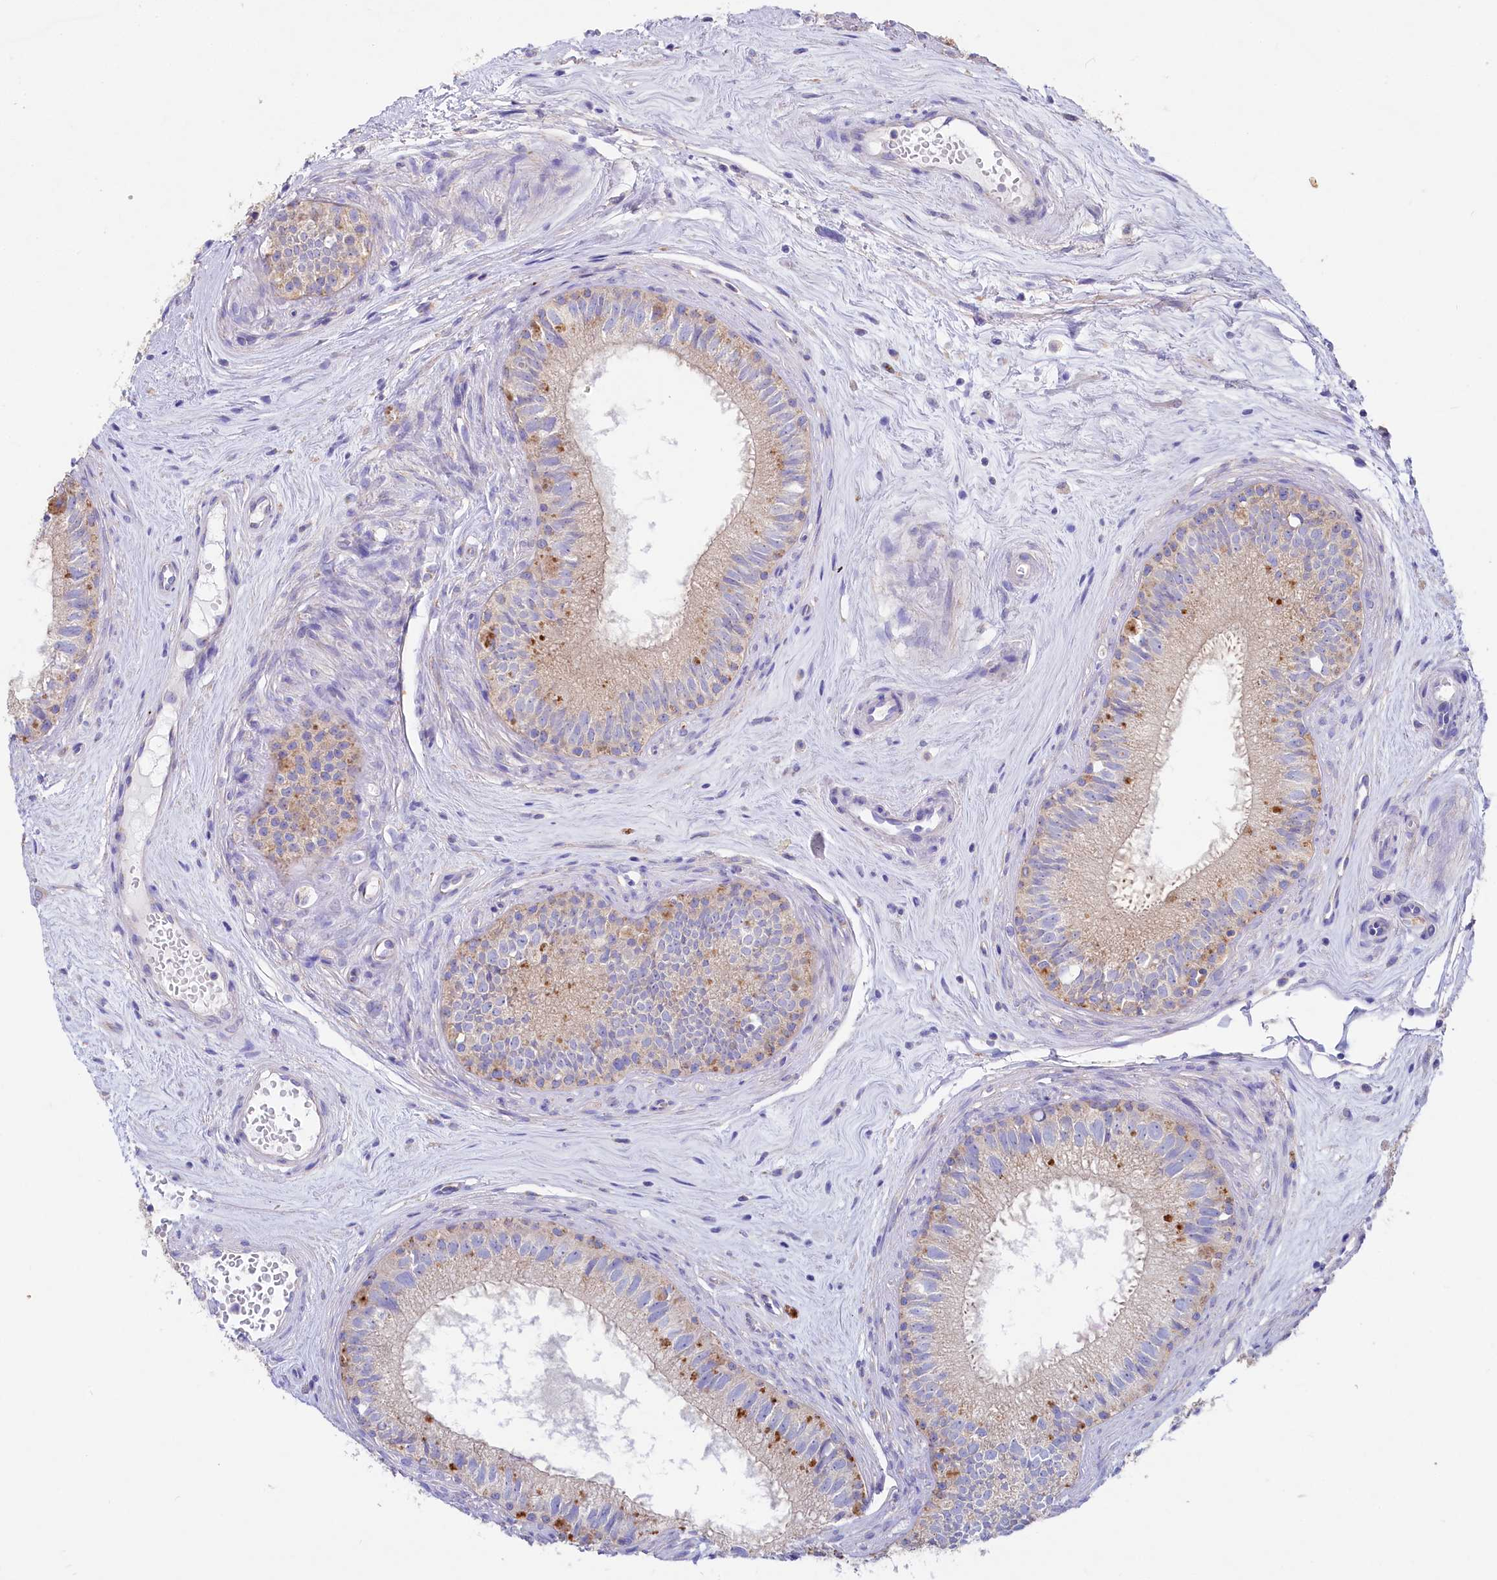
{"staining": {"intensity": "strong", "quantity": "25%-75%", "location": "cytoplasmic/membranous"}, "tissue": "epididymis", "cell_type": "Glandular cells", "image_type": "normal", "snomed": [{"axis": "morphology", "description": "Normal tissue, NOS"}, {"axis": "topography", "description": "Epididymis"}], "caption": "Epididymis stained with DAB IHC reveals high levels of strong cytoplasmic/membranous expression in approximately 25%-75% of glandular cells. (DAB (3,3'-diaminobenzidine) = brown stain, brightfield microscopy at high magnification).", "gene": "VPS26B", "patient": {"sex": "male", "age": 71}}